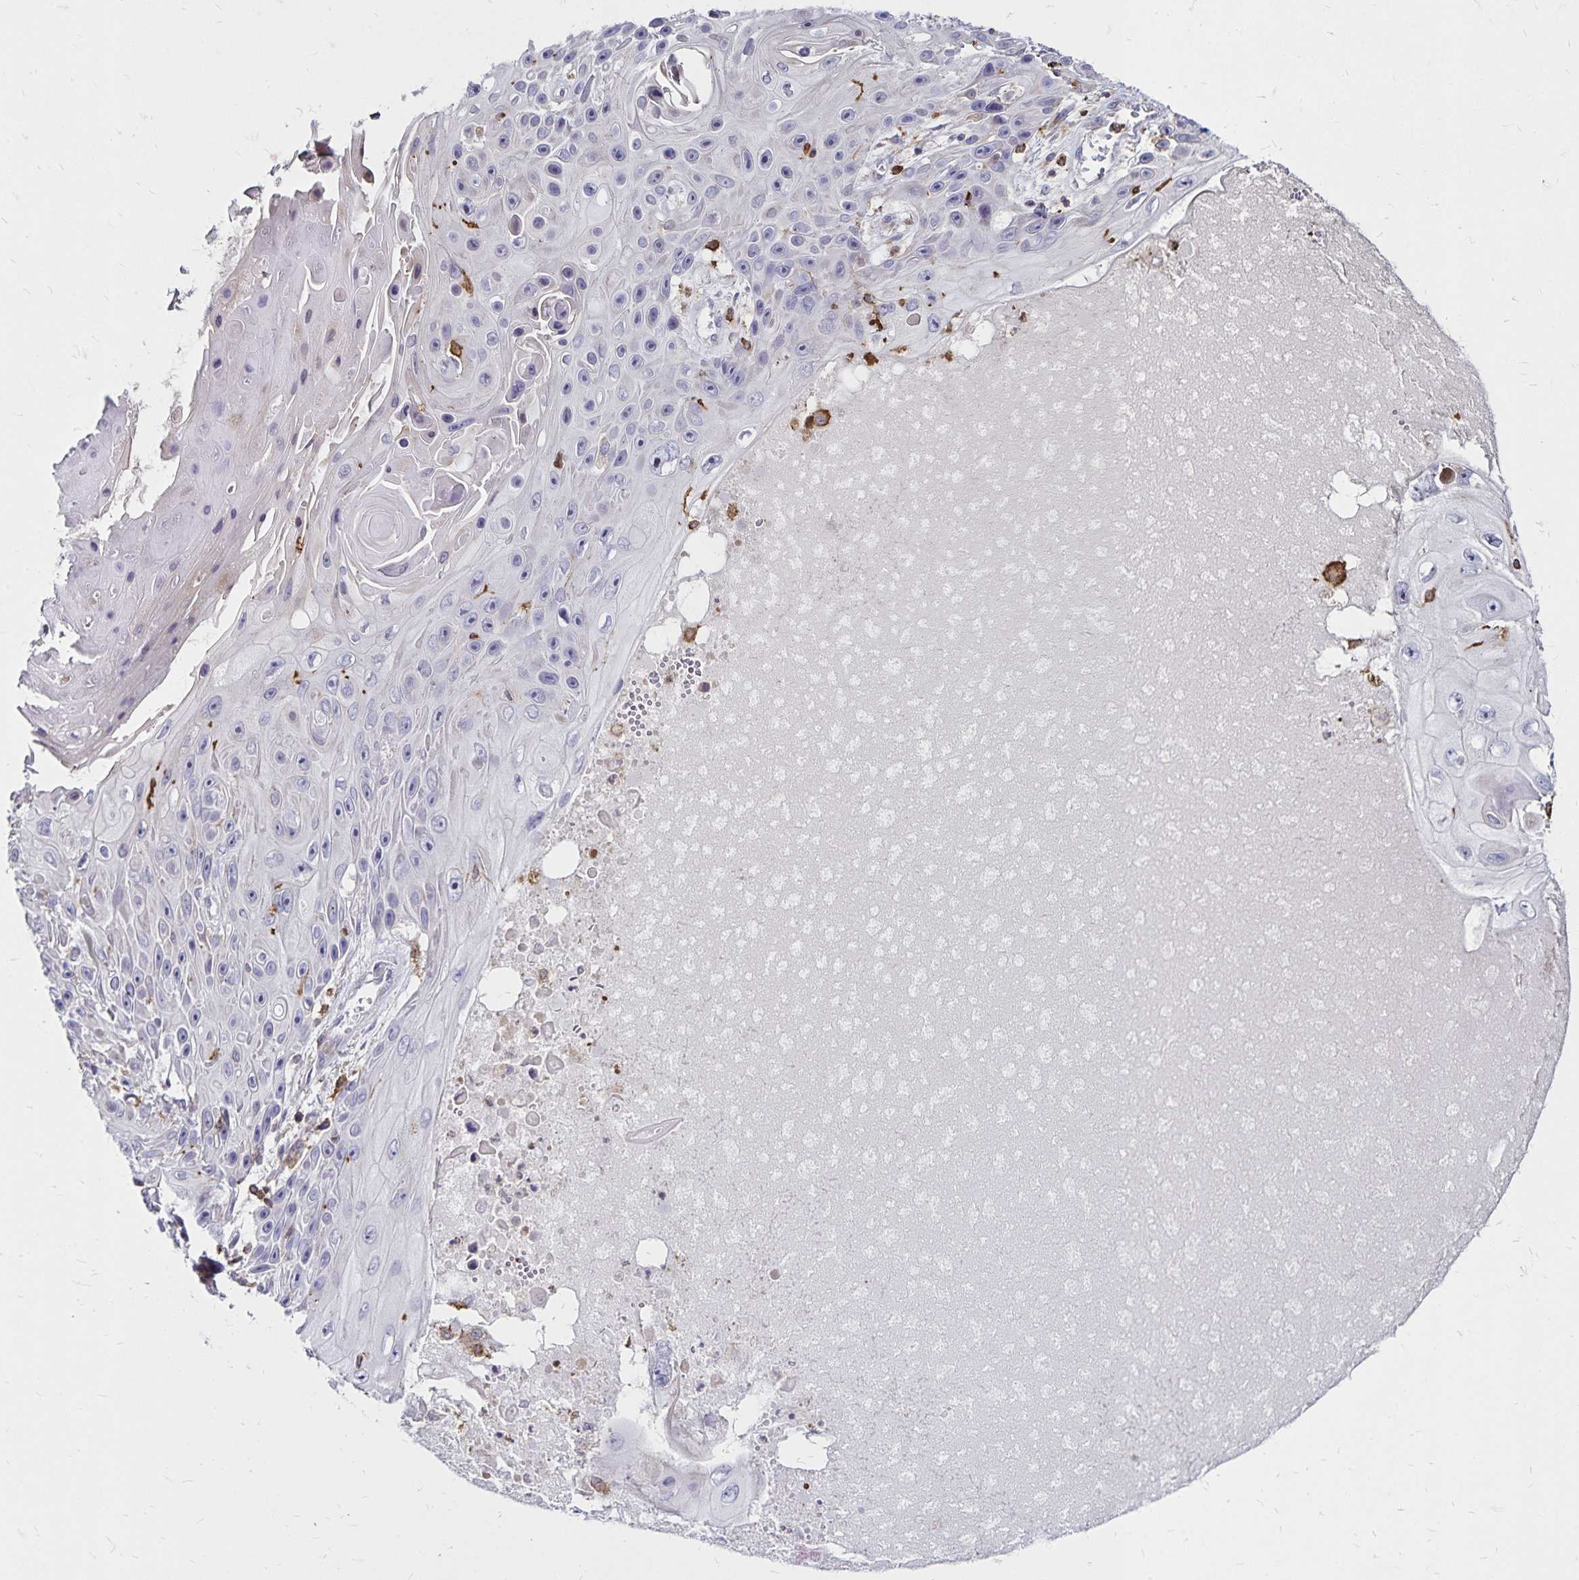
{"staining": {"intensity": "negative", "quantity": "none", "location": "none"}, "tissue": "skin cancer", "cell_type": "Tumor cells", "image_type": "cancer", "snomed": [{"axis": "morphology", "description": "Squamous cell carcinoma, NOS"}, {"axis": "topography", "description": "Skin"}], "caption": "Immunohistochemistry histopathology image of neoplastic tissue: skin squamous cell carcinoma stained with DAB exhibits no significant protein staining in tumor cells.", "gene": "NAGPA", "patient": {"sex": "male", "age": 82}}